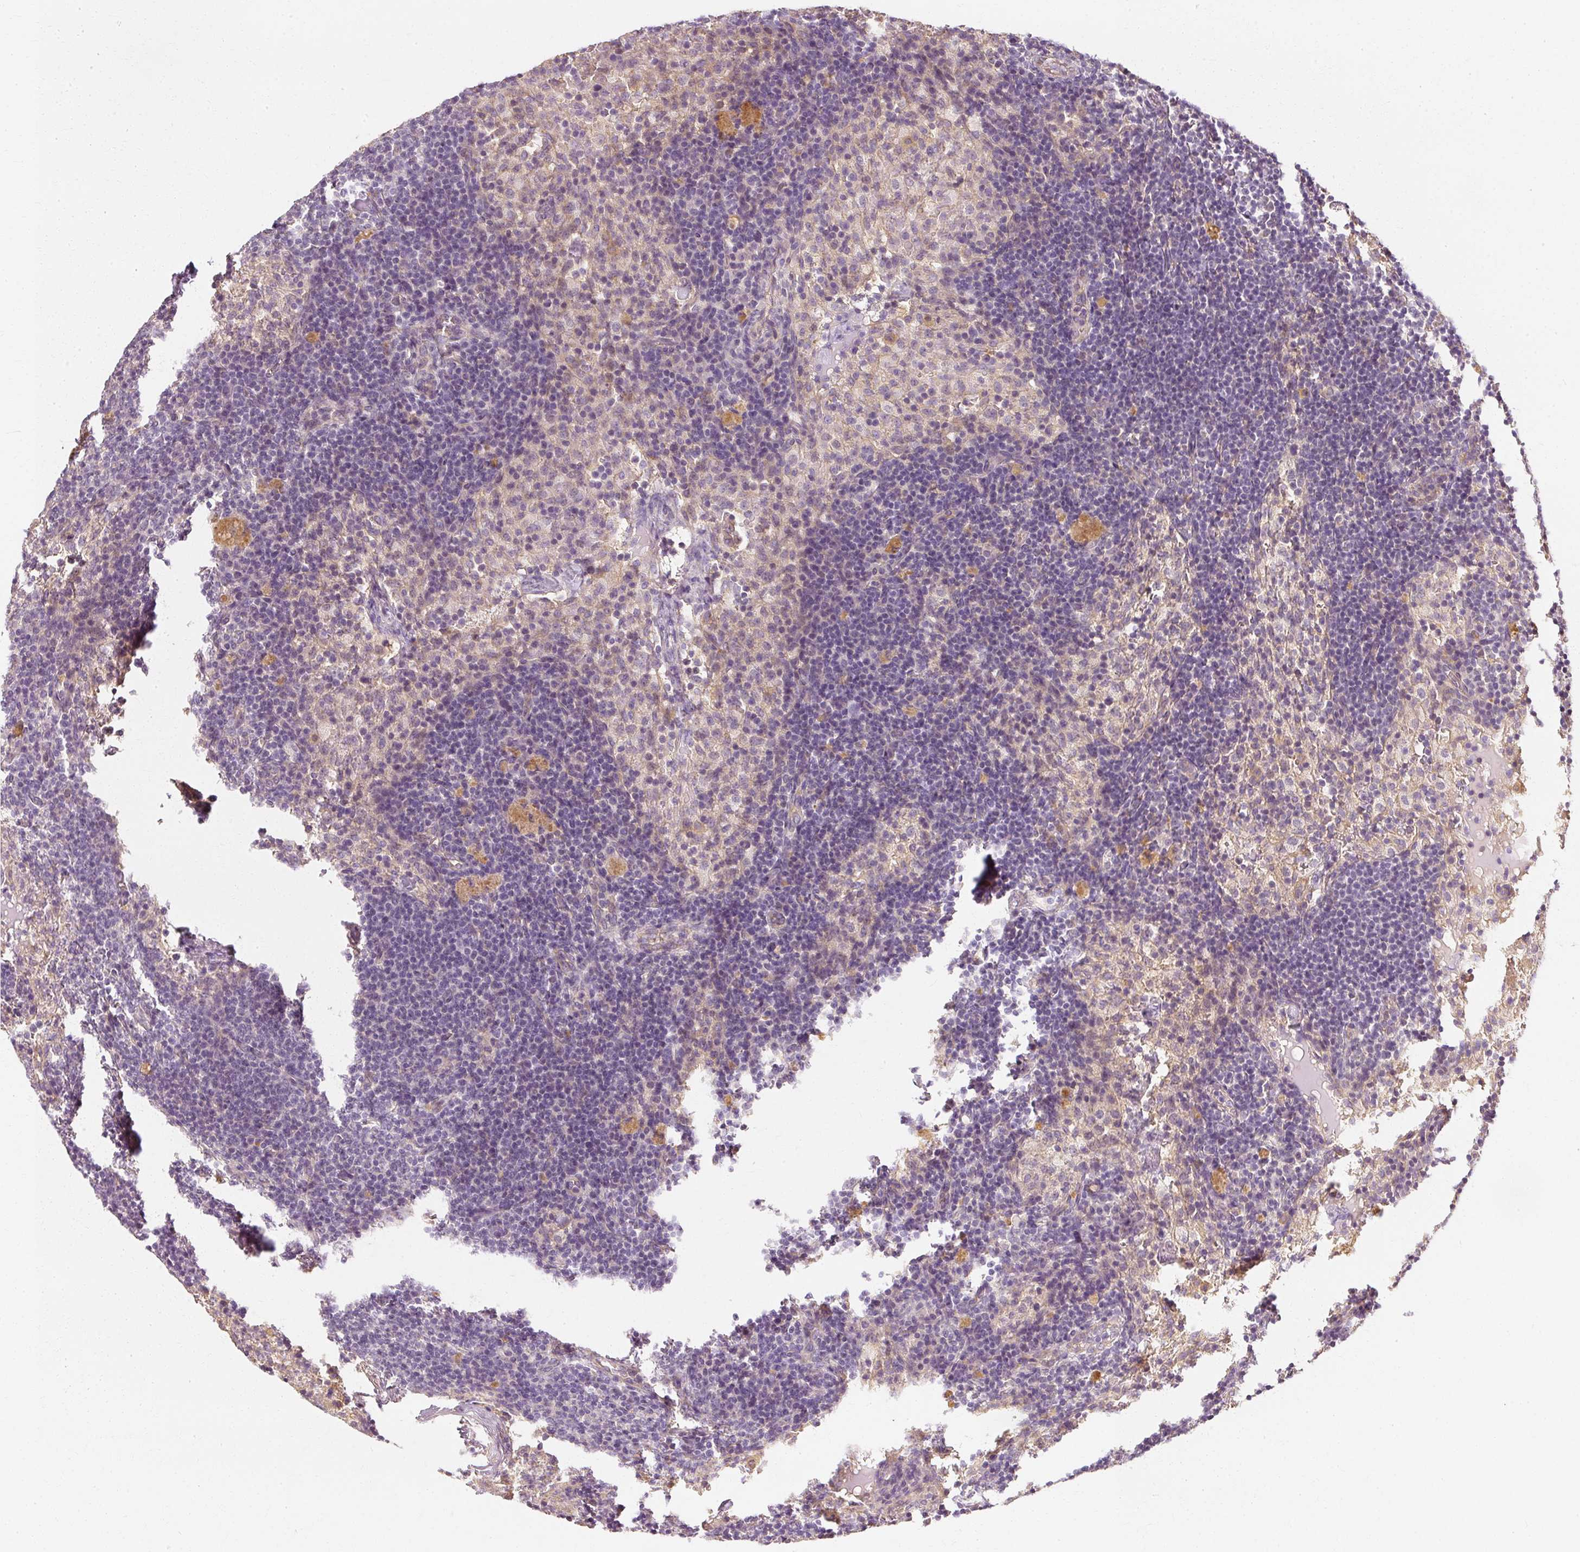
{"staining": {"intensity": "negative", "quantity": "none", "location": "none"}, "tissue": "lymph node", "cell_type": "Germinal center cells", "image_type": "normal", "snomed": [{"axis": "morphology", "description": "Normal tissue, NOS"}, {"axis": "topography", "description": "Lymph node"}], "caption": "Immunohistochemical staining of normal lymph node exhibits no significant expression in germinal center cells.", "gene": "GNAQ", "patient": {"sex": "male", "age": 49}}